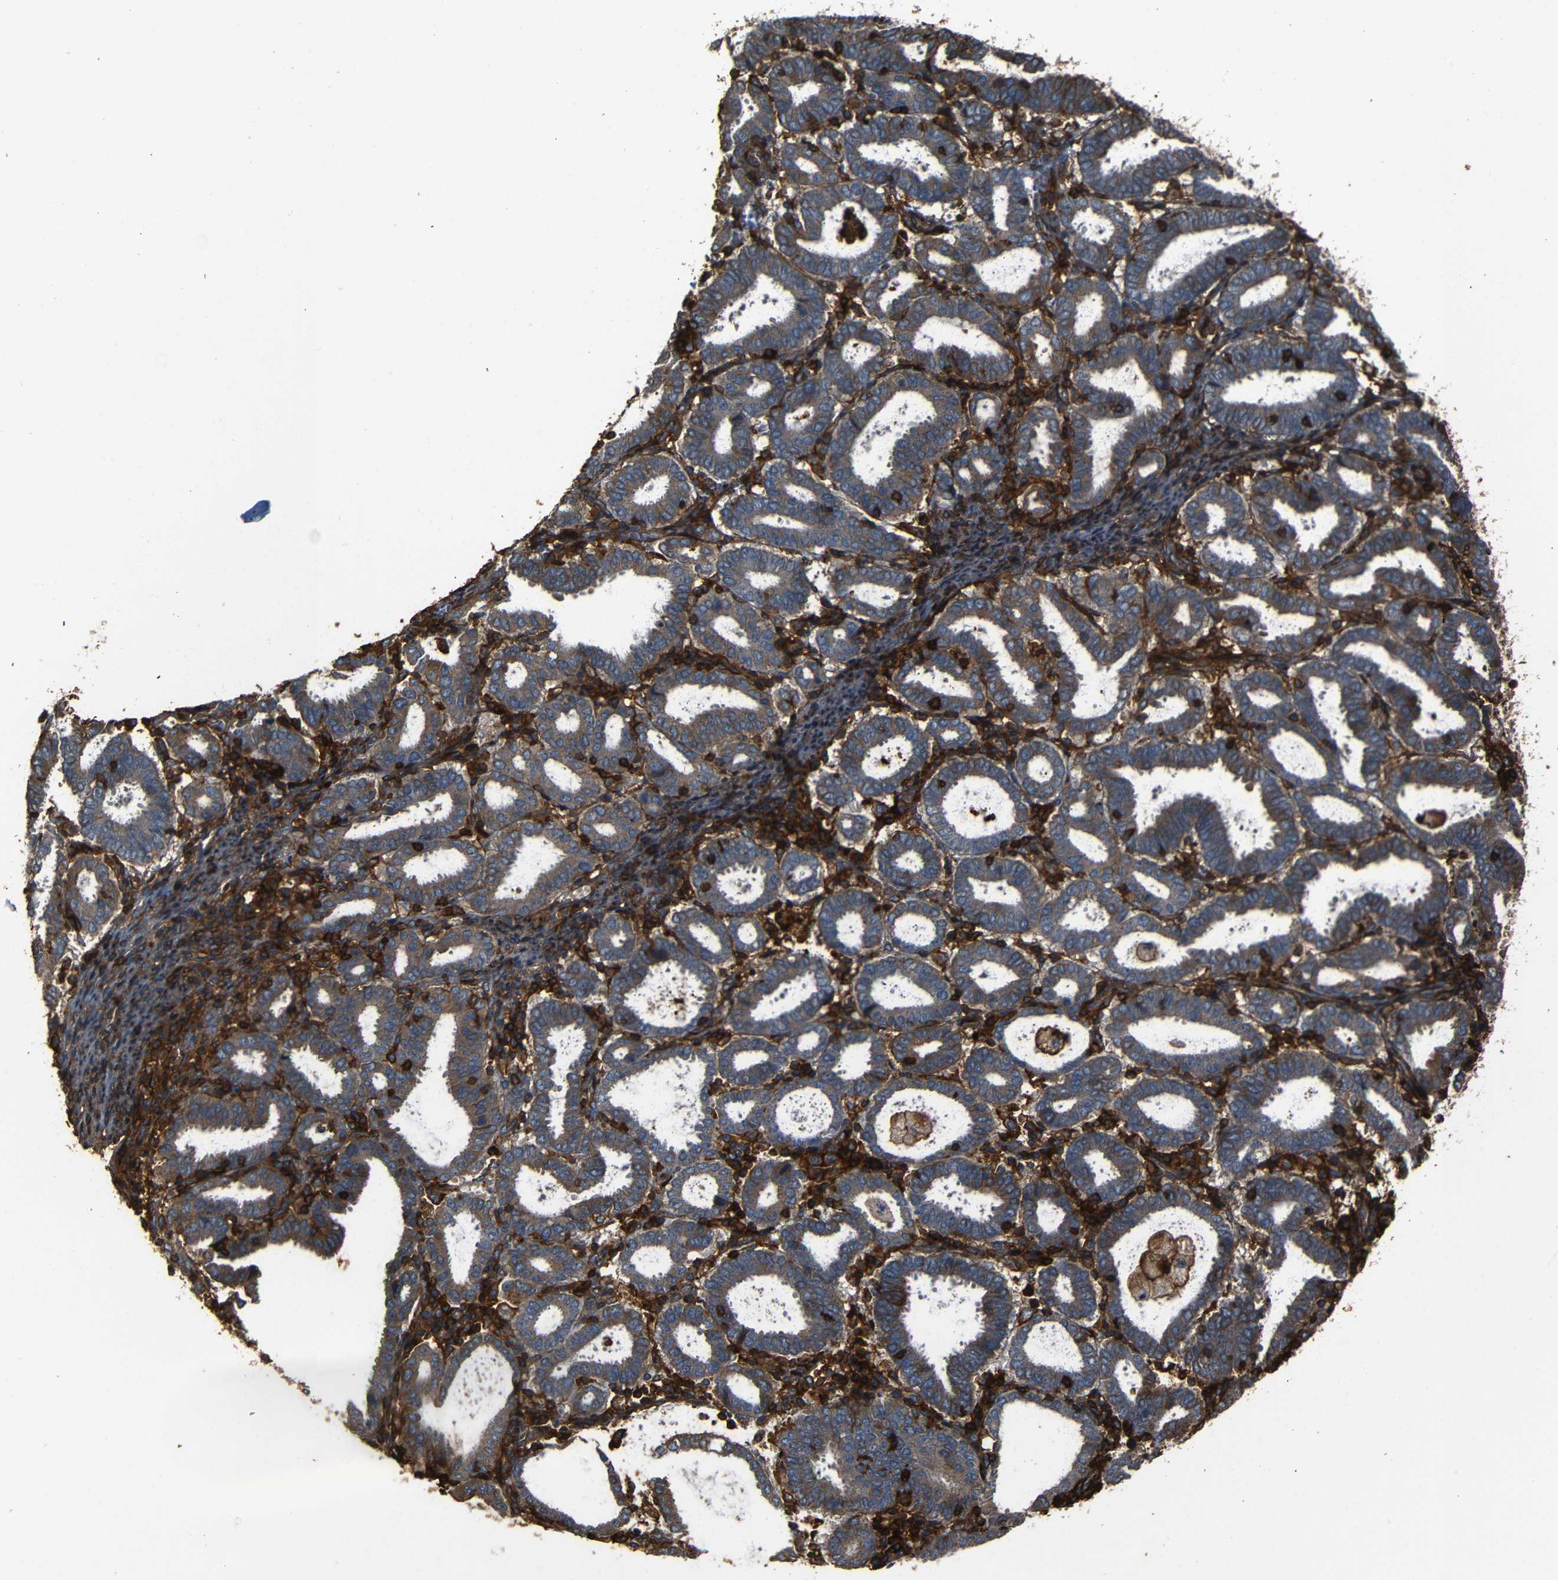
{"staining": {"intensity": "moderate", "quantity": ">75%", "location": "cytoplasmic/membranous"}, "tissue": "endometrial cancer", "cell_type": "Tumor cells", "image_type": "cancer", "snomed": [{"axis": "morphology", "description": "Adenocarcinoma, NOS"}, {"axis": "topography", "description": "Uterus"}], "caption": "A high-resolution photomicrograph shows IHC staining of endometrial cancer, which displays moderate cytoplasmic/membranous expression in about >75% of tumor cells.", "gene": "ADGRE5", "patient": {"sex": "female", "age": 83}}